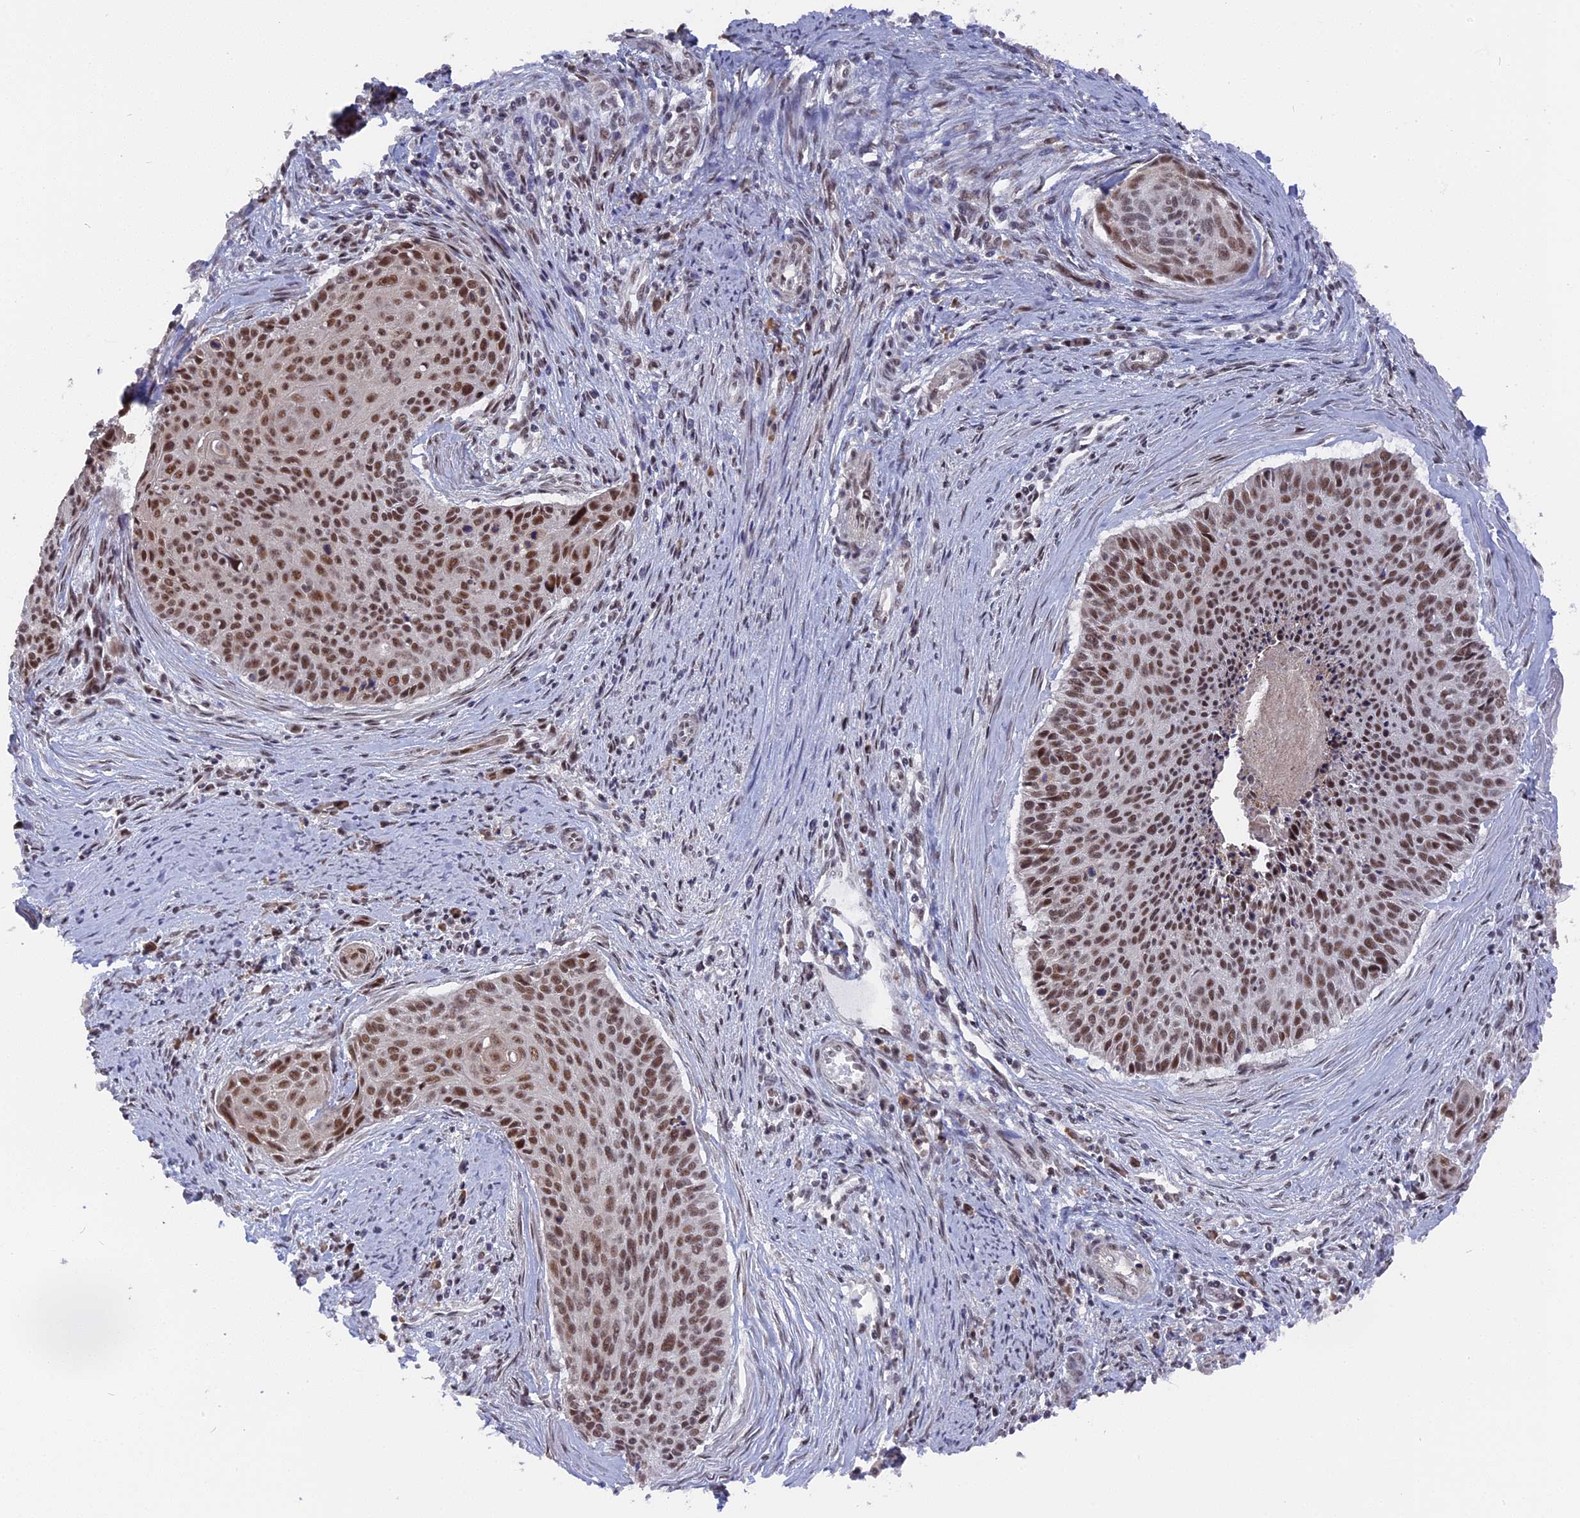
{"staining": {"intensity": "moderate", "quantity": ">75%", "location": "nuclear"}, "tissue": "cervical cancer", "cell_type": "Tumor cells", "image_type": "cancer", "snomed": [{"axis": "morphology", "description": "Squamous cell carcinoma, NOS"}, {"axis": "topography", "description": "Cervix"}], "caption": "Tumor cells reveal moderate nuclear staining in approximately >75% of cells in cervical cancer (squamous cell carcinoma). Nuclei are stained in blue.", "gene": "SF3A2", "patient": {"sex": "female", "age": 55}}